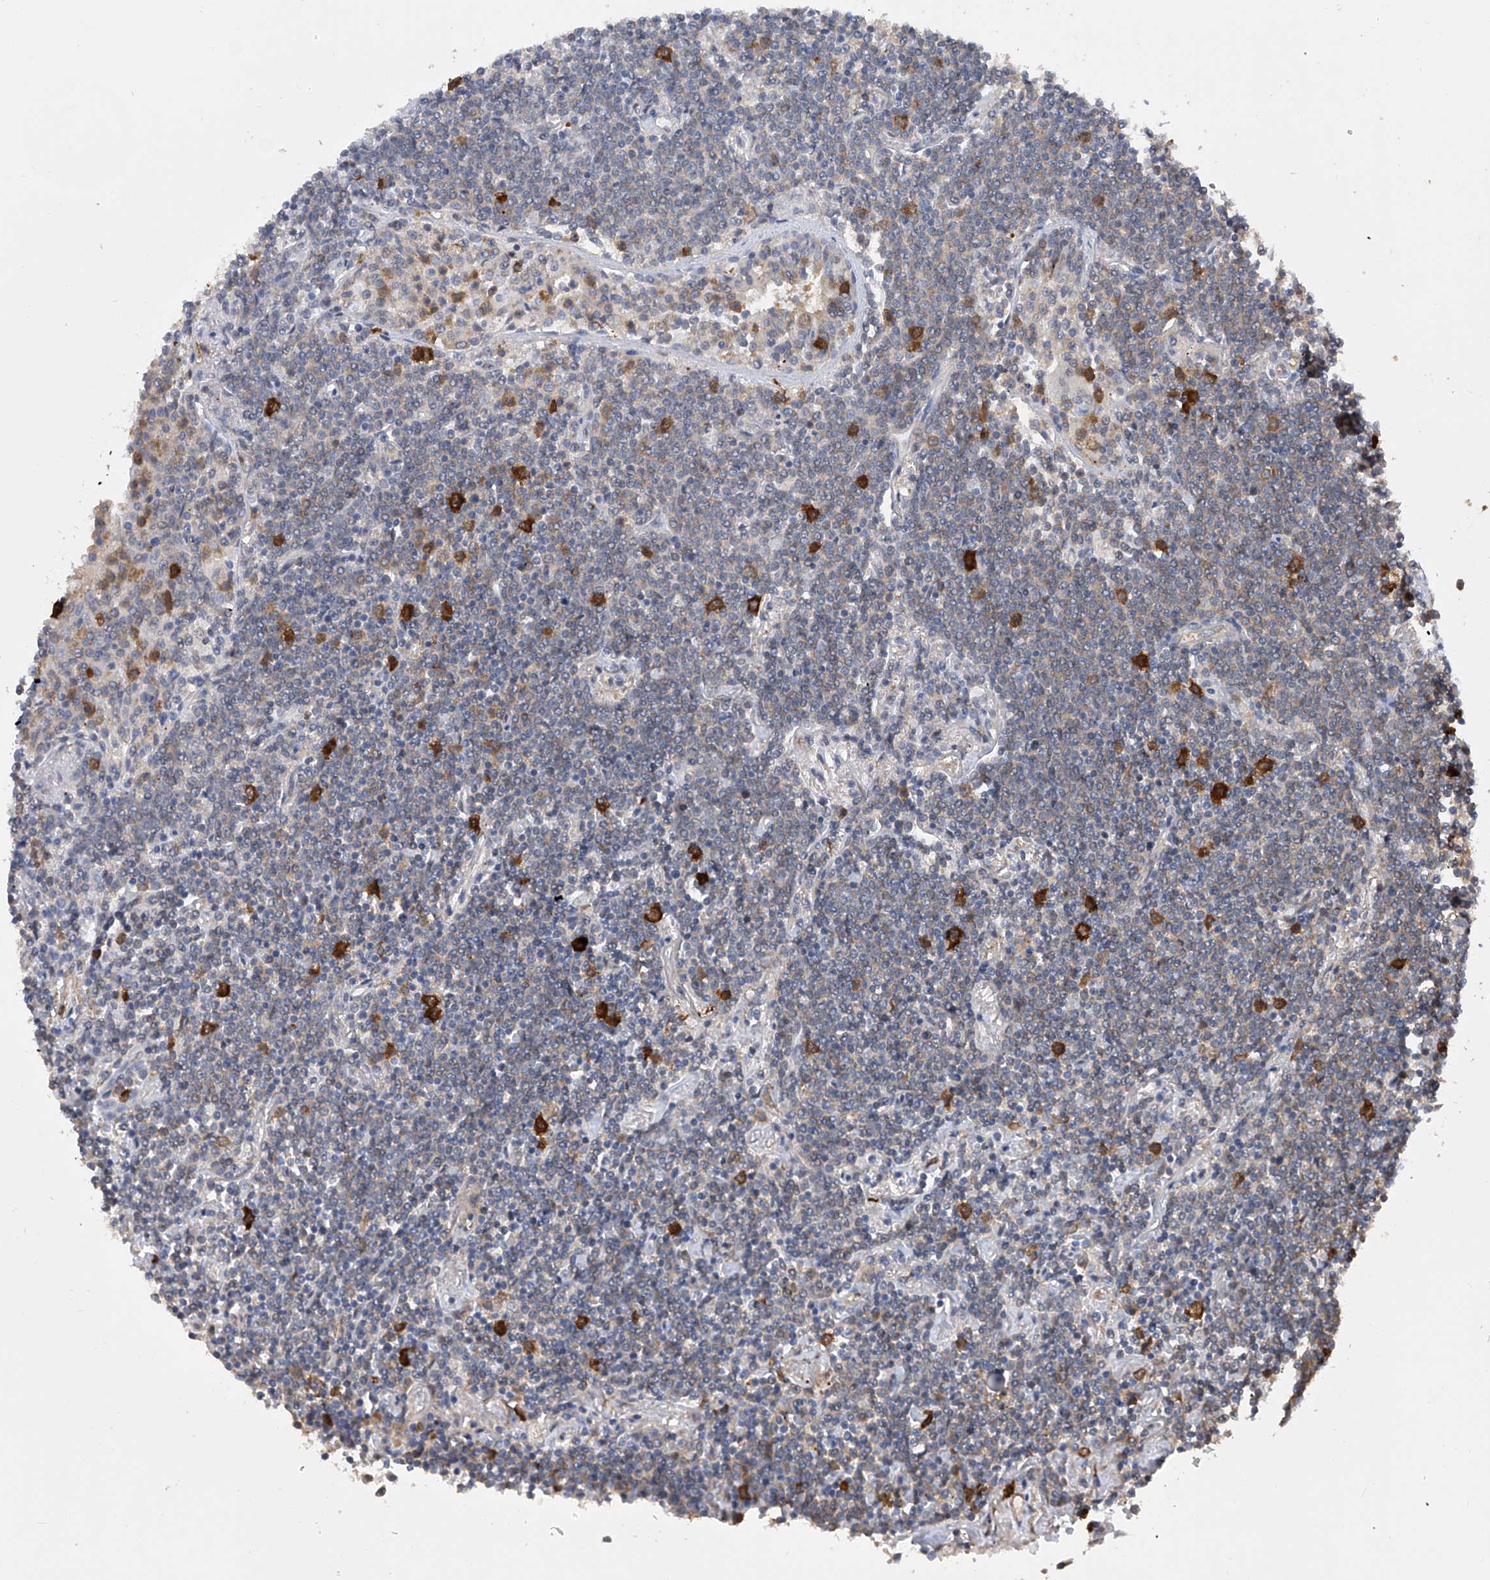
{"staining": {"intensity": "strong", "quantity": "<25%", "location": "cytoplasmic/membranous"}, "tissue": "lymphoma", "cell_type": "Tumor cells", "image_type": "cancer", "snomed": [{"axis": "morphology", "description": "Malignant lymphoma, non-Hodgkin's type, Low grade"}, {"axis": "topography", "description": "Lung"}], "caption": "Tumor cells demonstrate medium levels of strong cytoplasmic/membranous staining in about <25% of cells in lymphoma.", "gene": "NUDT17", "patient": {"sex": "female", "age": 71}}